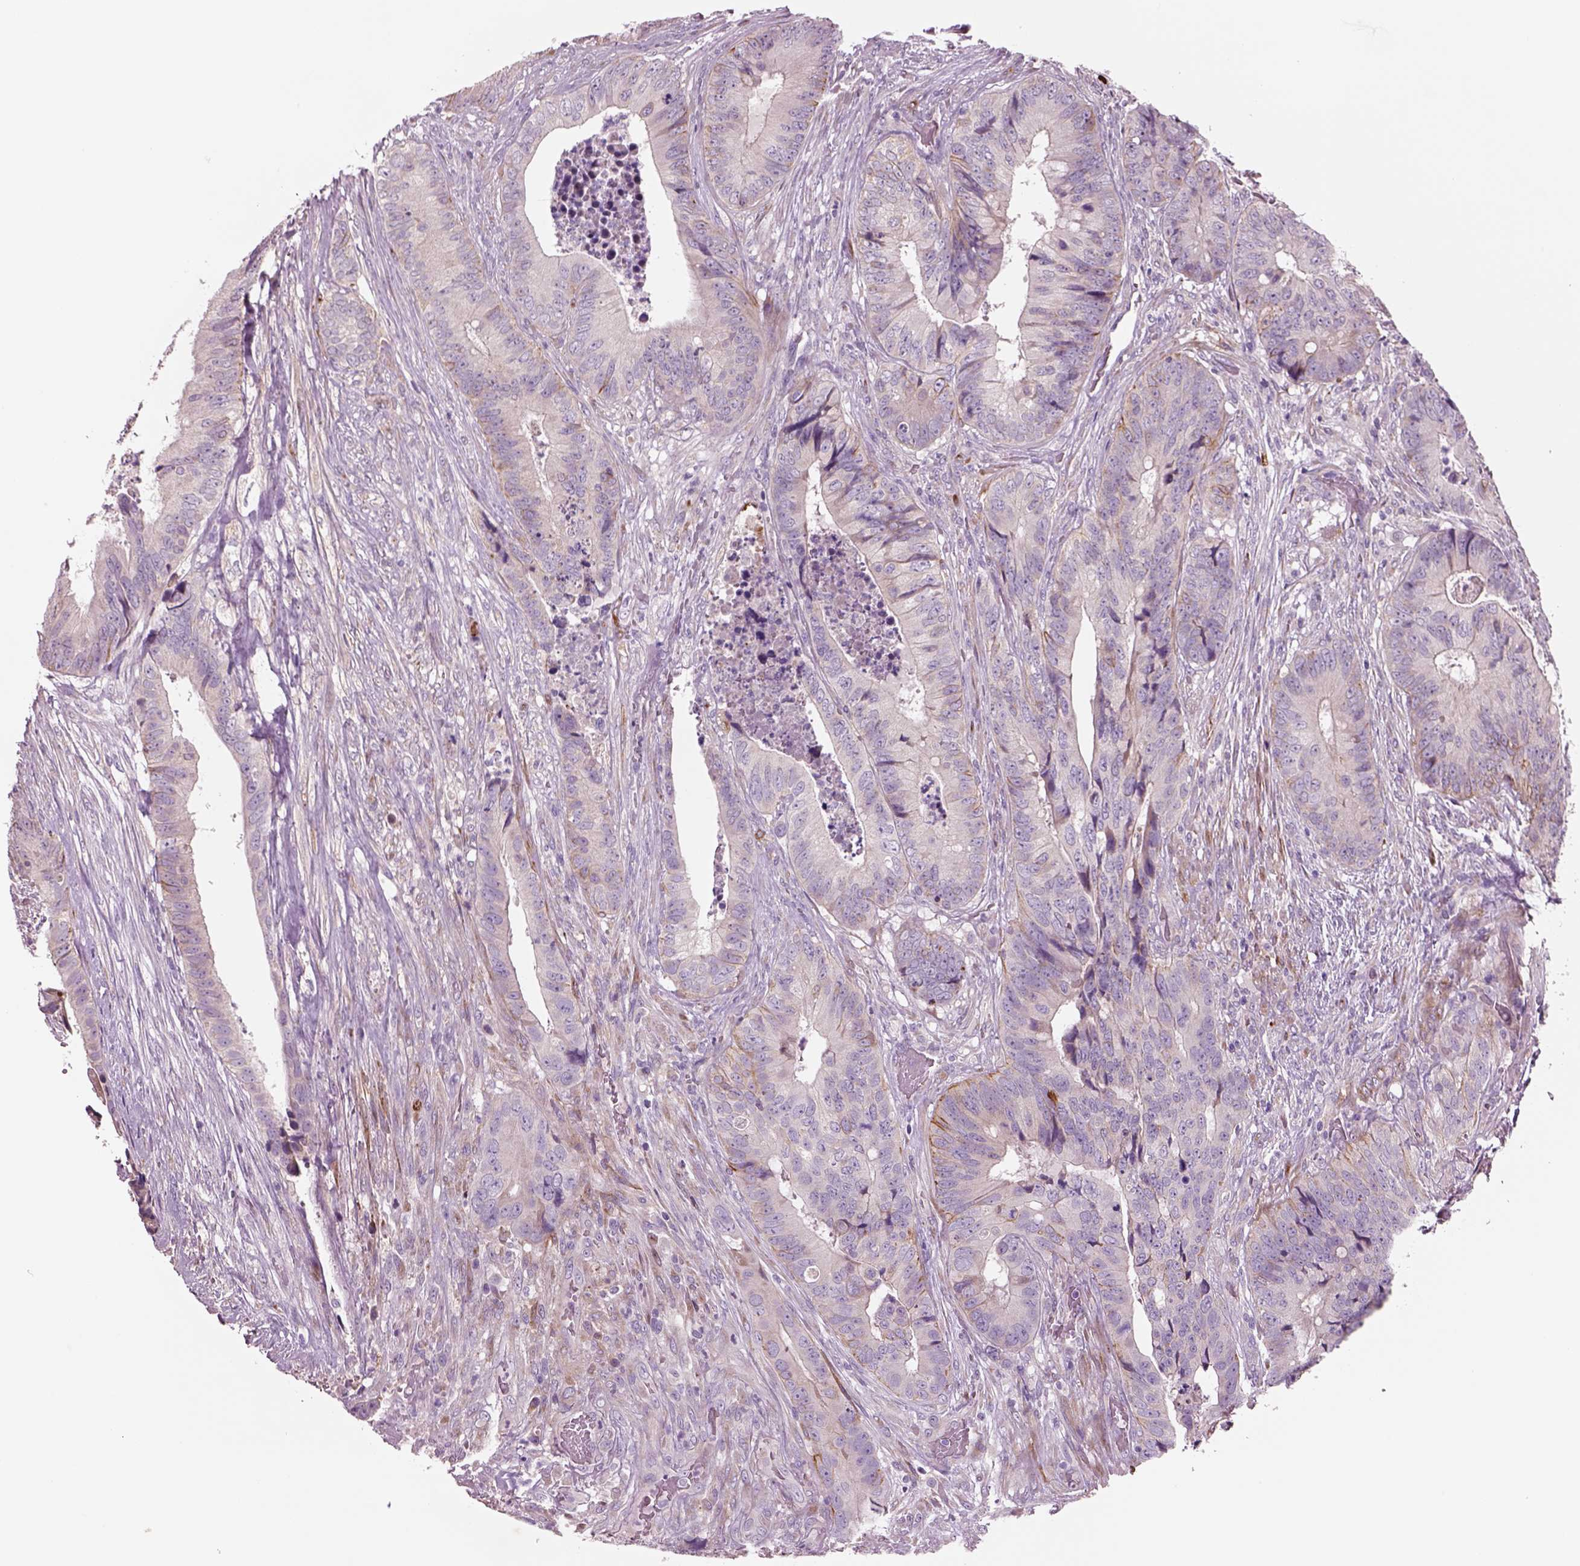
{"staining": {"intensity": "negative", "quantity": "none", "location": "none"}, "tissue": "colorectal cancer", "cell_type": "Tumor cells", "image_type": "cancer", "snomed": [{"axis": "morphology", "description": "Adenocarcinoma, NOS"}, {"axis": "topography", "description": "Colon"}], "caption": "Colorectal cancer (adenocarcinoma) stained for a protein using immunohistochemistry (IHC) reveals no staining tumor cells.", "gene": "PLPP7", "patient": {"sex": "male", "age": 84}}